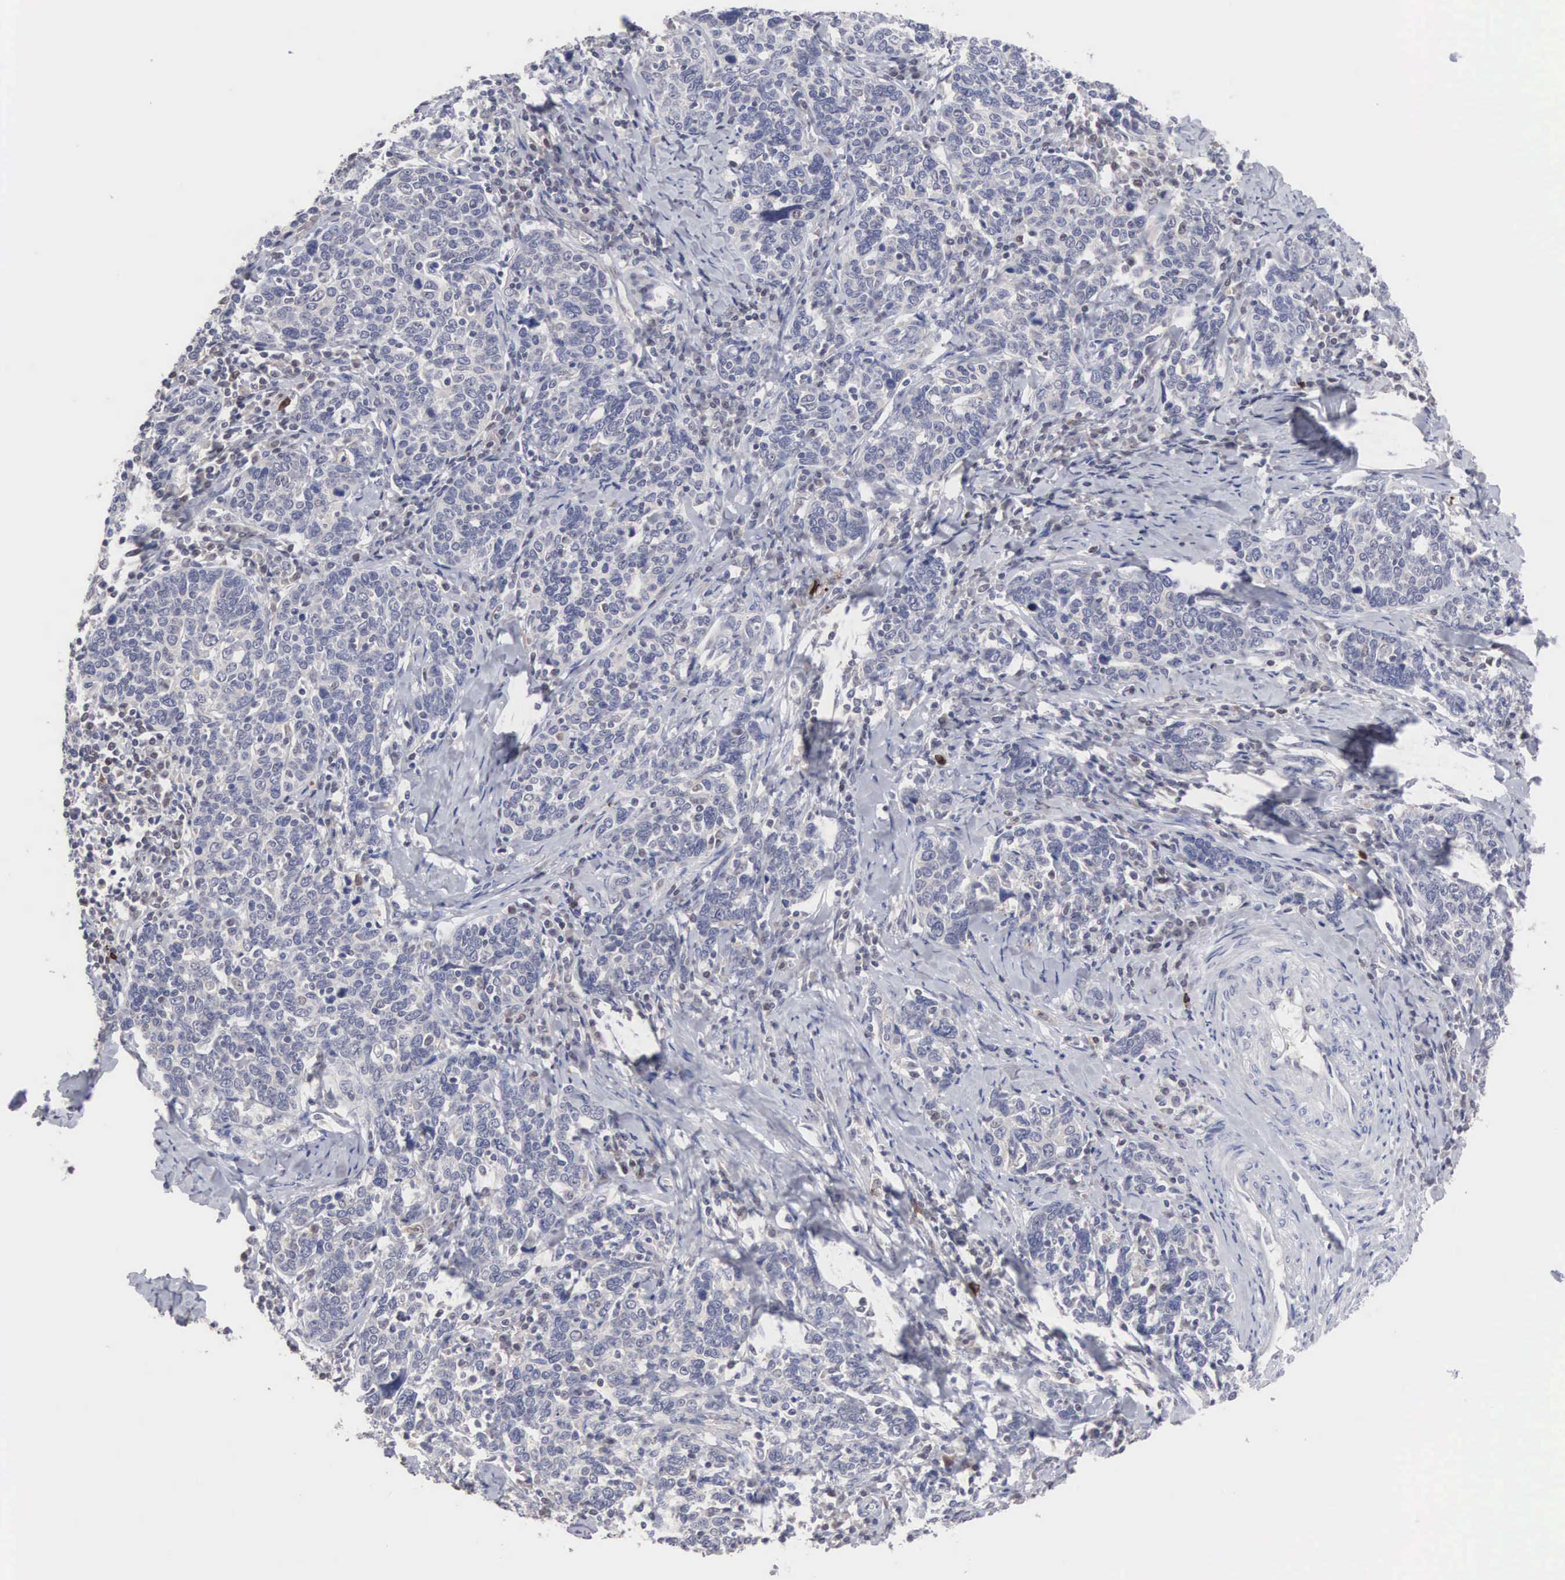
{"staining": {"intensity": "negative", "quantity": "none", "location": "none"}, "tissue": "cervical cancer", "cell_type": "Tumor cells", "image_type": "cancer", "snomed": [{"axis": "morphology", "description": "Squamous cell carcinoma, NOS"}, {"axis": "topography", "description": "Cervix"}], "caption": "A micrograph of human cervical cancer (squamous cell carcinoma) is negative for staining in tumor cells.", "gene": "ACOT4", "patient": {"sex": "female", "age": 41}}